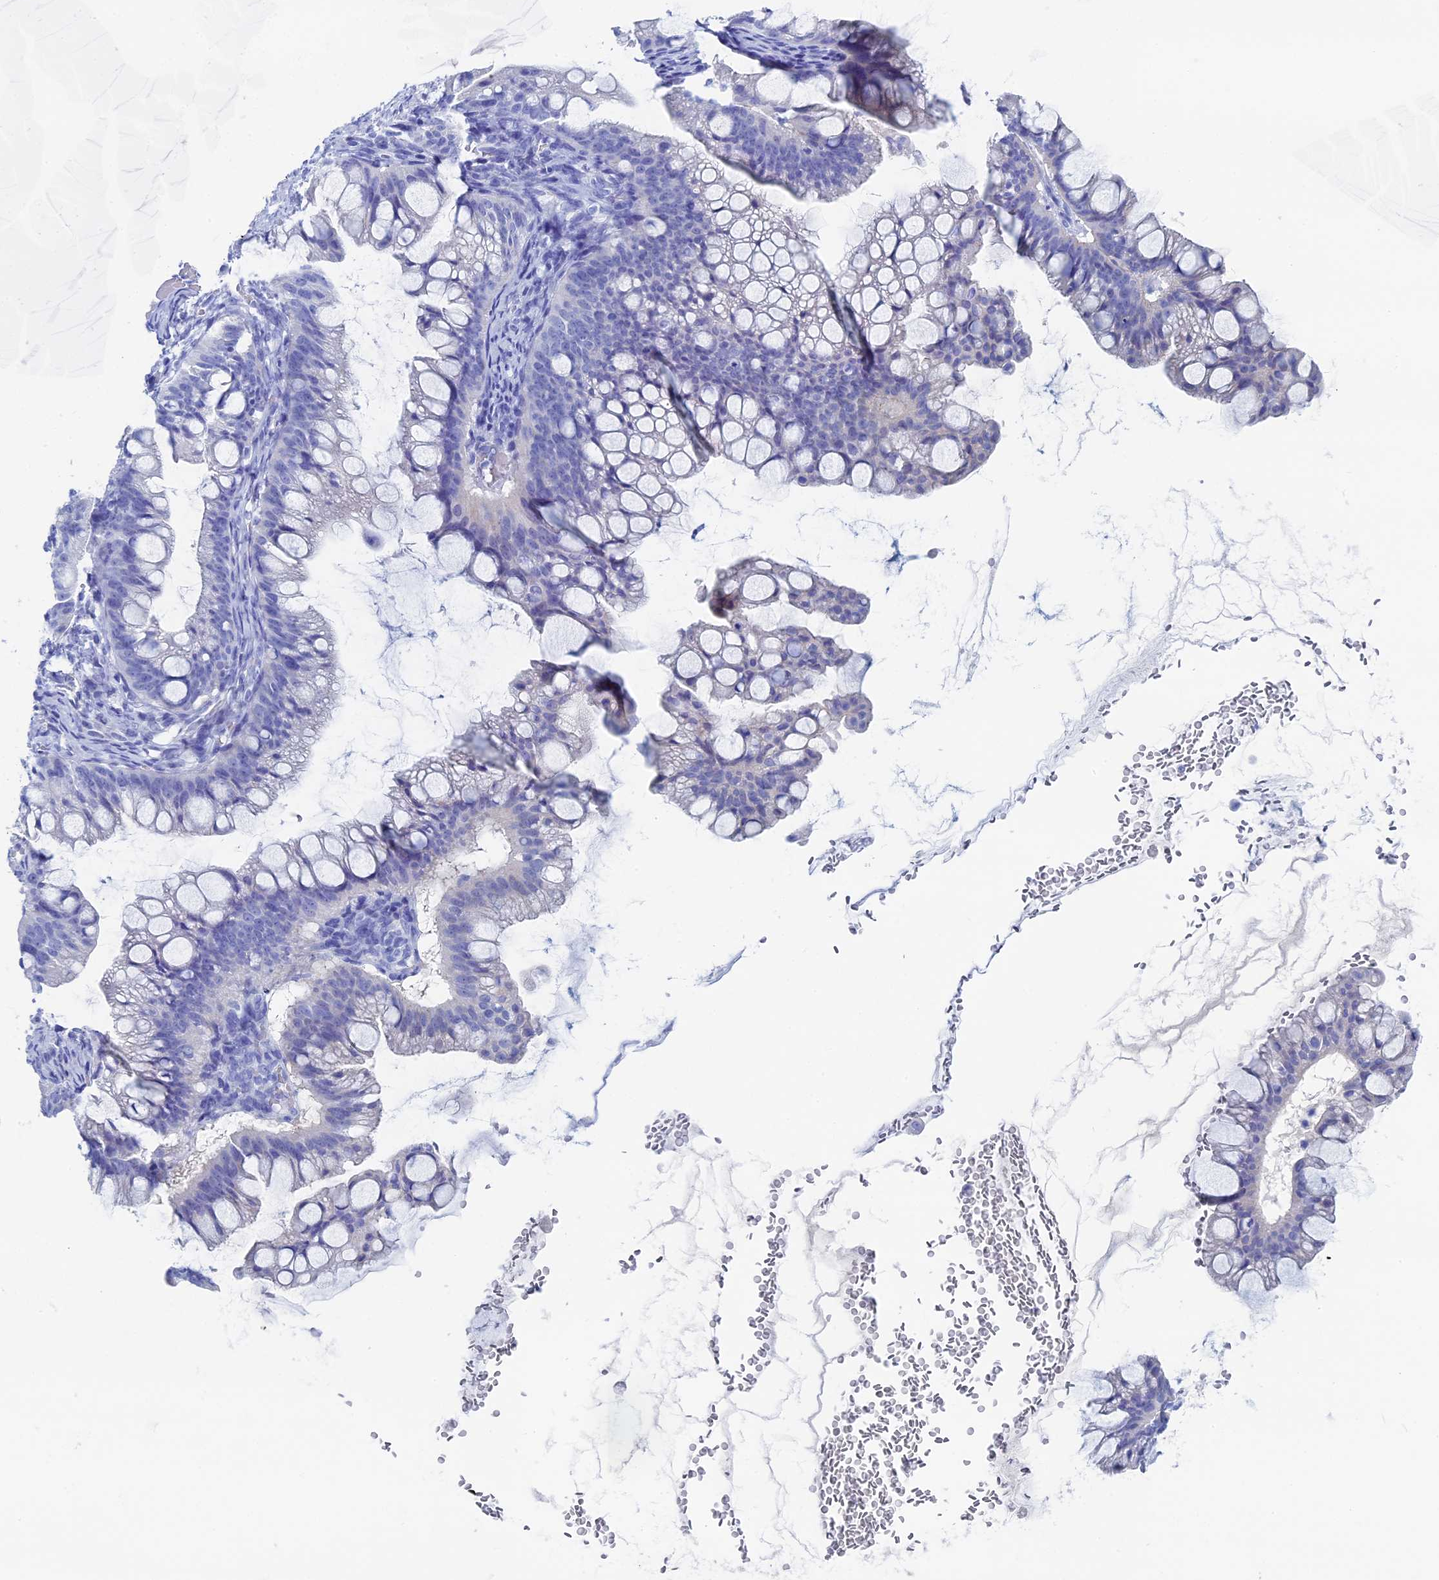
{"staining": {"intensity": "negative", "quantity": "none", "location": "none"}, "tissue": "ovarian cancer", "cell_type": "Tumor cells", "image_type": "cancer", "snomed": [{"axis": "morphology", "description": "Cystadenocarcinoma, mucinous, NOS"}, {"axis": "topography", "description": "Ovary"}], "caption": "Immunohistochemistry image of neoplastic tissue: ovarian mucinous cystadenocarcinoma stained with DAB (3,3'-diaminobenzidine) displays no significant protein positivity in tumor cells. (DAB IHC visualized using brightfield microscopy, high magnification).", "gene": "UNC119", "patient": {"sex": "female", "age": 73}}